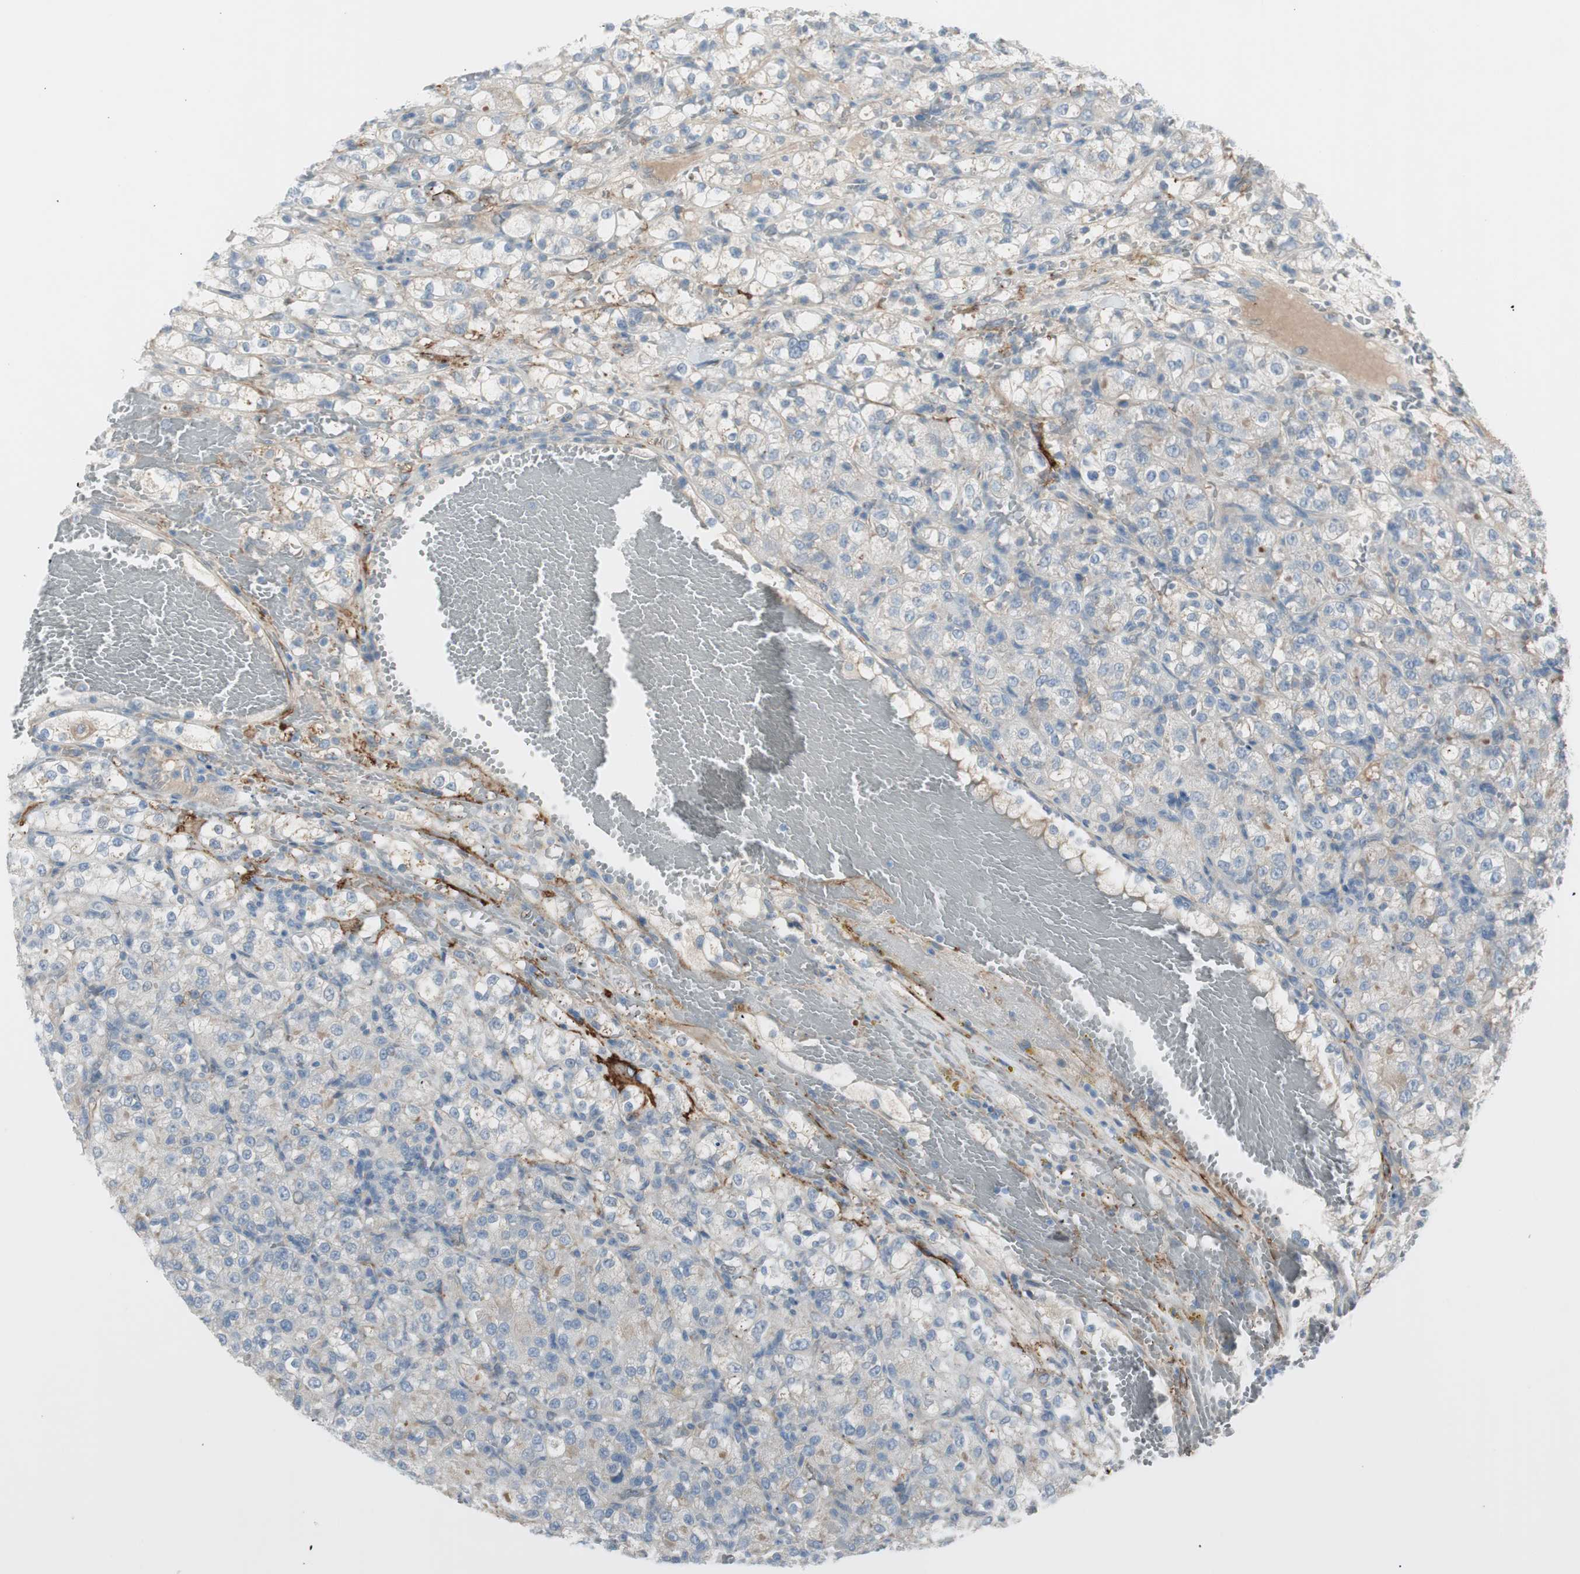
{"staining": {"intensity": "negative", "quantity": "none", "location": "none"}, "tissue": "renal cancer", "cell_type": "Tumor cells", "image_type": "cancer", "snomed": [{"axis": "morphology", "description": "Normal tissue, NOS"}, {"axis": "morphology", "description": "Adenocarcinoma, NOS"}, {"axis": "topography", "description": "Kidney"}], "caption": "Tumor cells are negative for brown protein staining in renal cancer.", "gene": "CACNA2D1", "patient": {"sex": "male", "age": 61}}